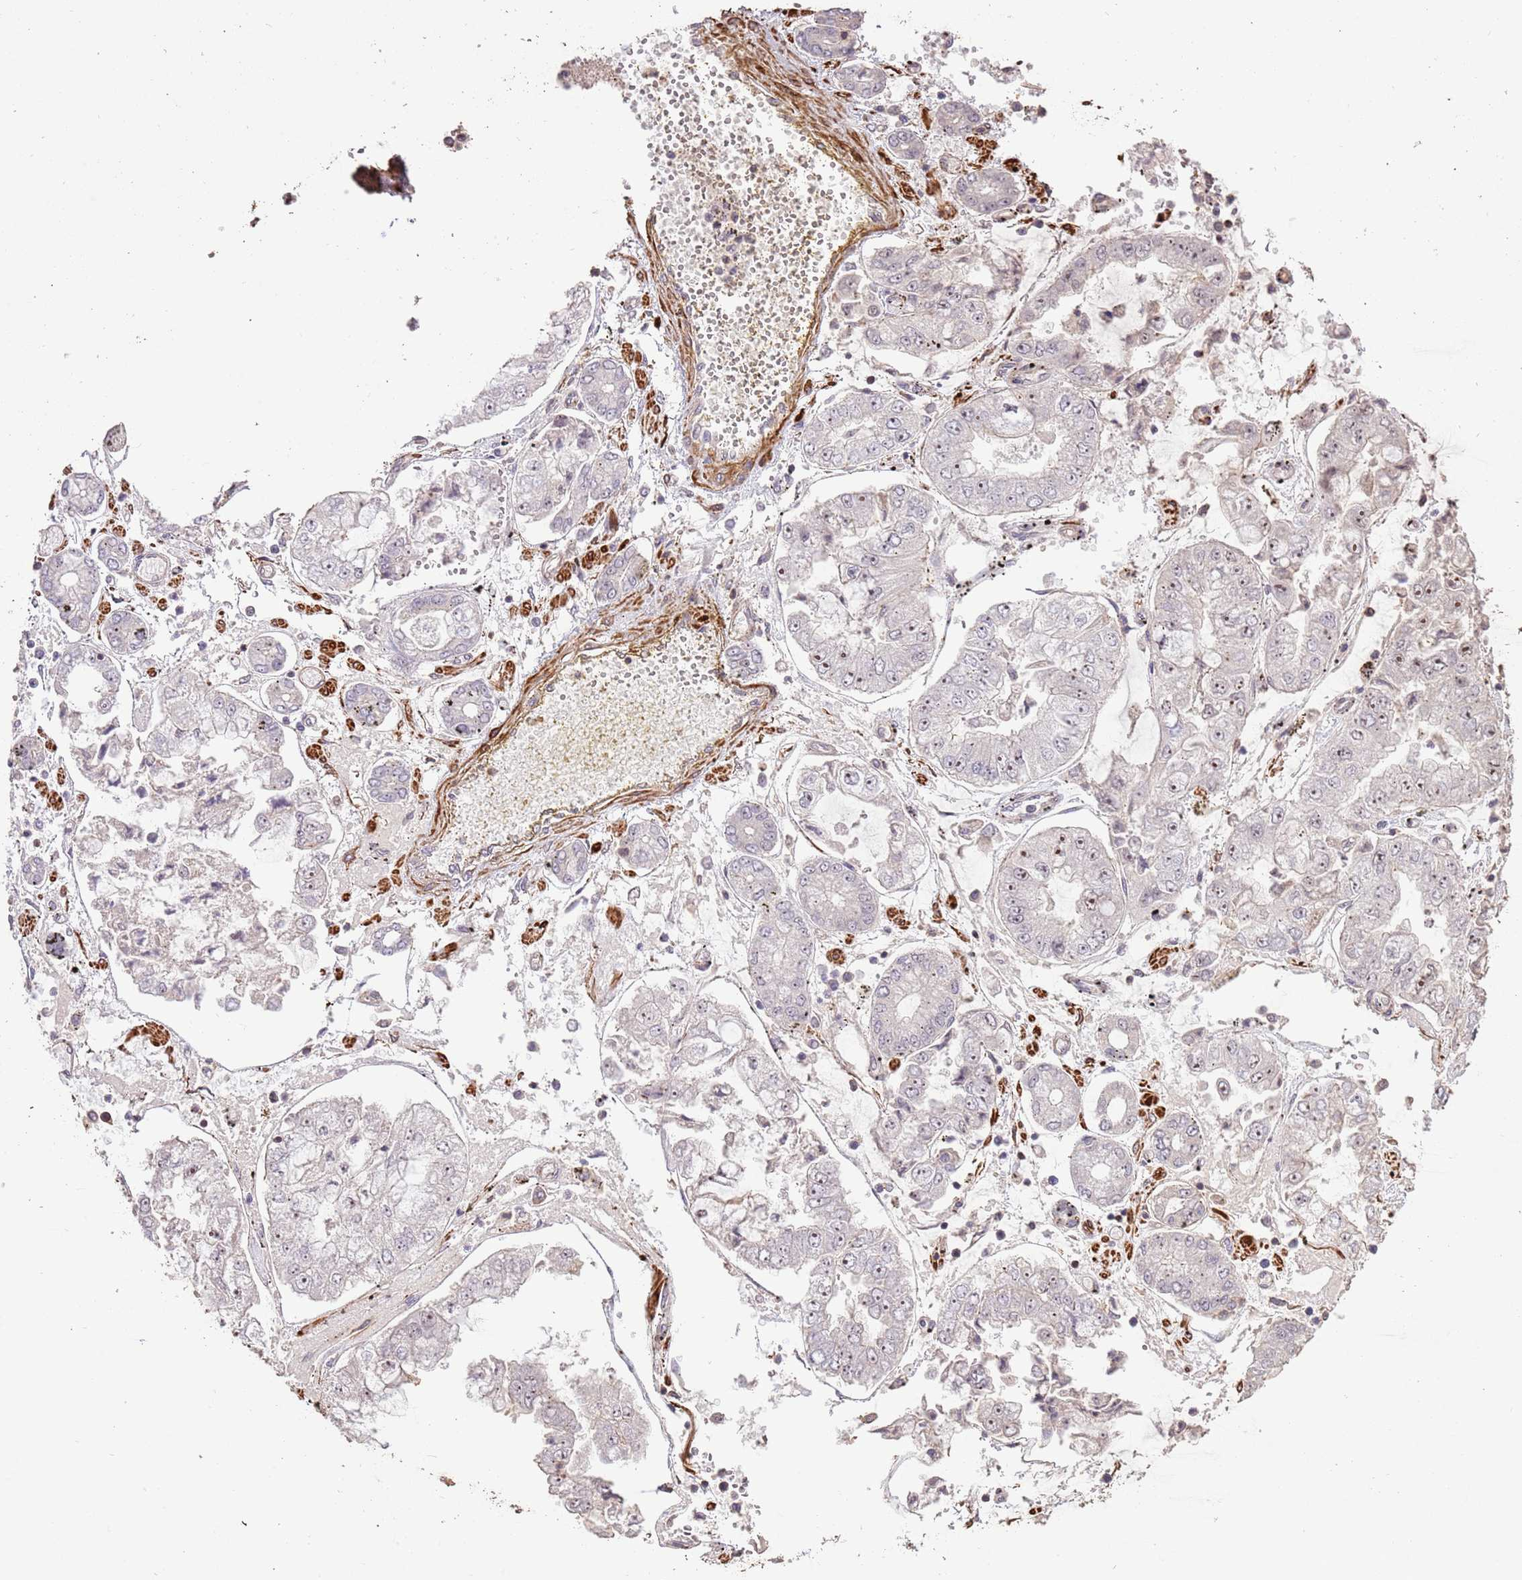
{"staining": {"intensity": "moderate", "quantity": ">75%", "location": "nuclear"}, "tissue": "stomach cancer", "cell_type": "Tumor cells", "image_type": "cancer", "snomed": [{"axis": "morphology", "description": "Adenocarcinoma, NOS"}, {"axis": "topography", "description": "Stomach"}], "caption": "Immunohistochemistry (IHC) (DAB (3,3'-diaminobenzidine)) staining of human stomach adenocarcinoma shows moderate nuclear protein positivity in approximately >75% of tumor cells.", "gene": "ADTRP", "patient": {"sex": "male", "age": 76}}